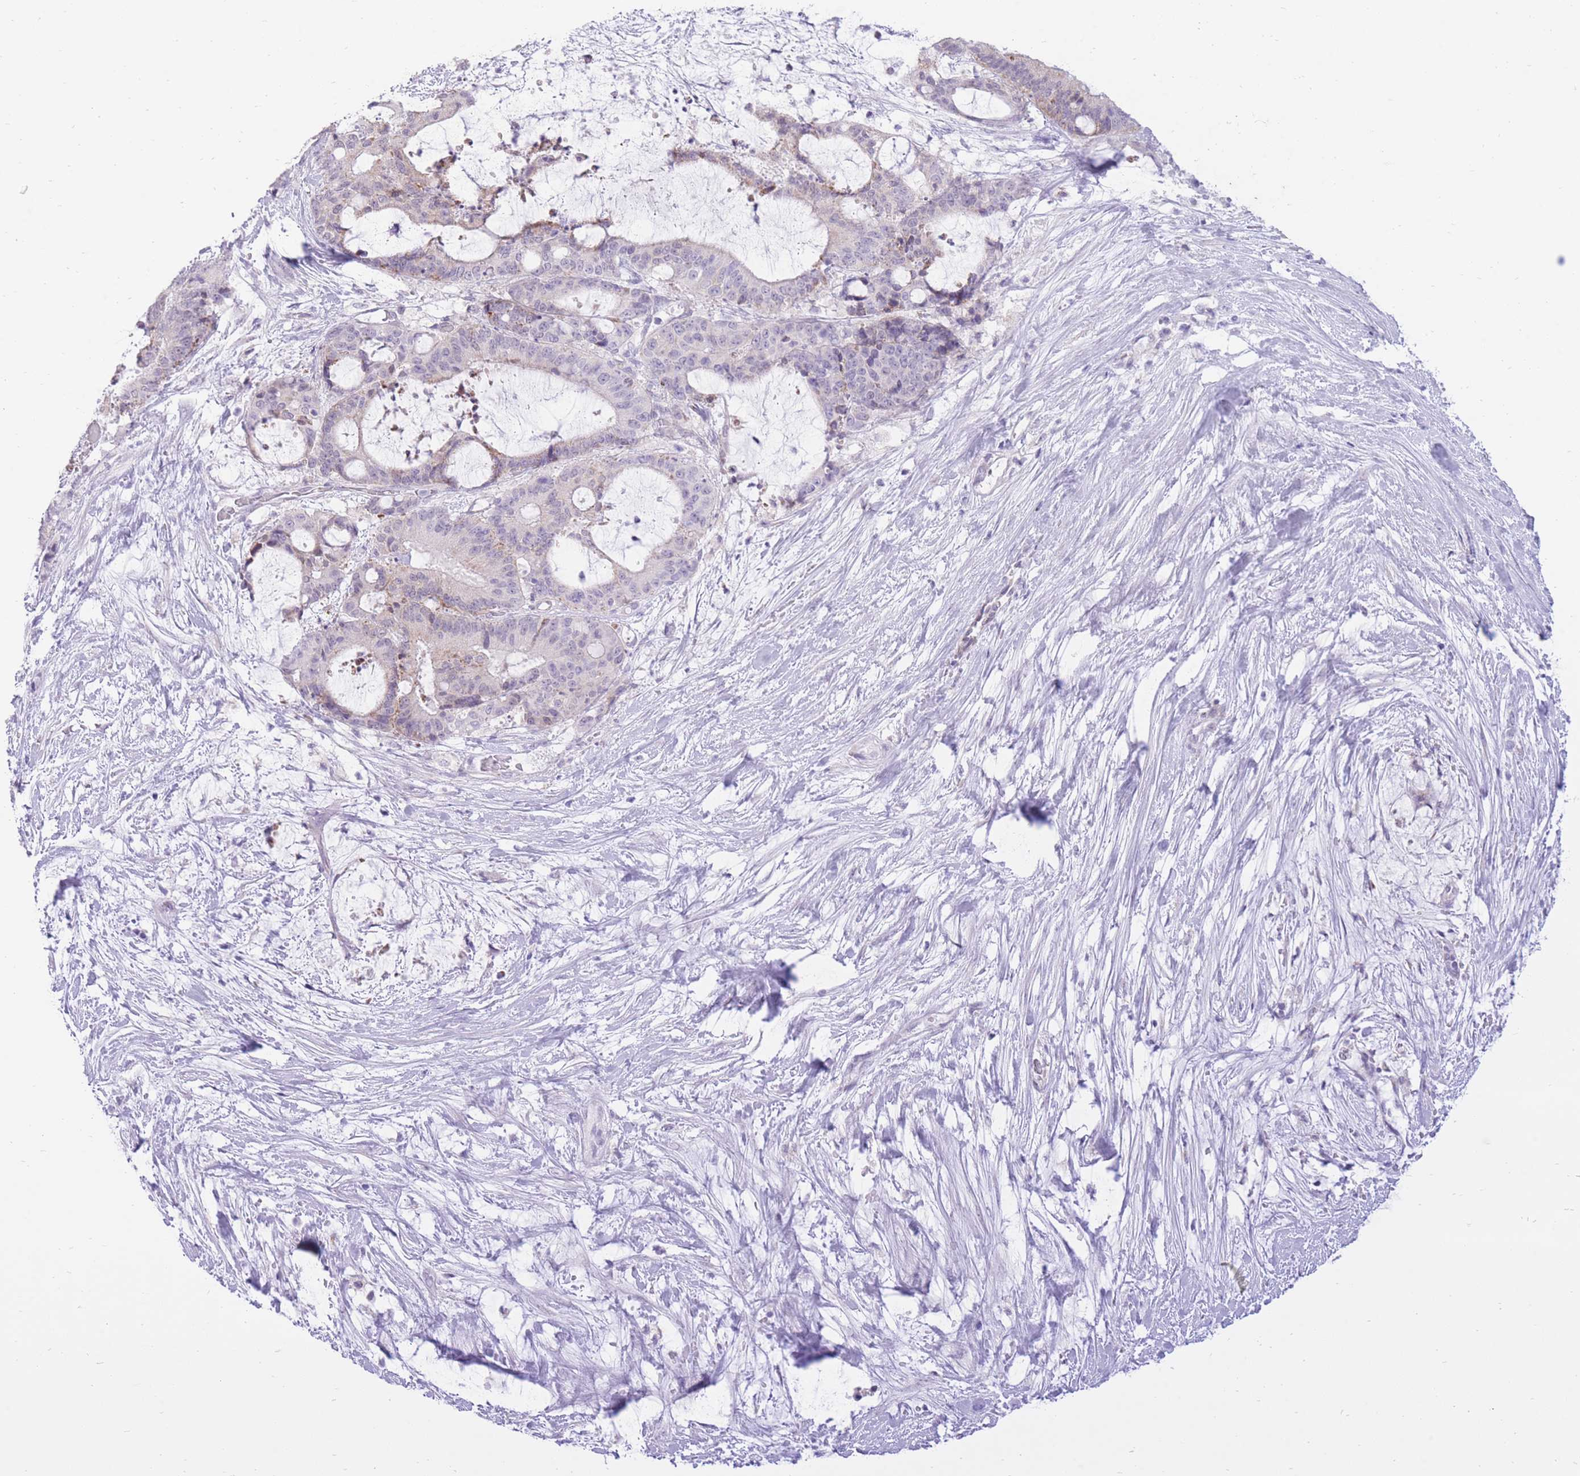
{"staining": {"intensity": "negative", "quantity": "none", "location": "none"}, "tissue": "liver cancer", "cell_type": "Tumor cells", "image_type": "cancer", "snomed": [{"axis": "morphology", "description": "Normal tissue, NOS"}, {"axis": "morphology", "description": "Cholangiocarcinoma"}, {"axis": "topography", "description": "Liver"}, {"axis": "topography", "description": "Peripheral nerve tissue"}], "caption": "Histopathology image shows no significant protein expression in tumor cells of liver cancer.", "gene": "DENND2D", "patient": {"sex": "female", "age": 73}}